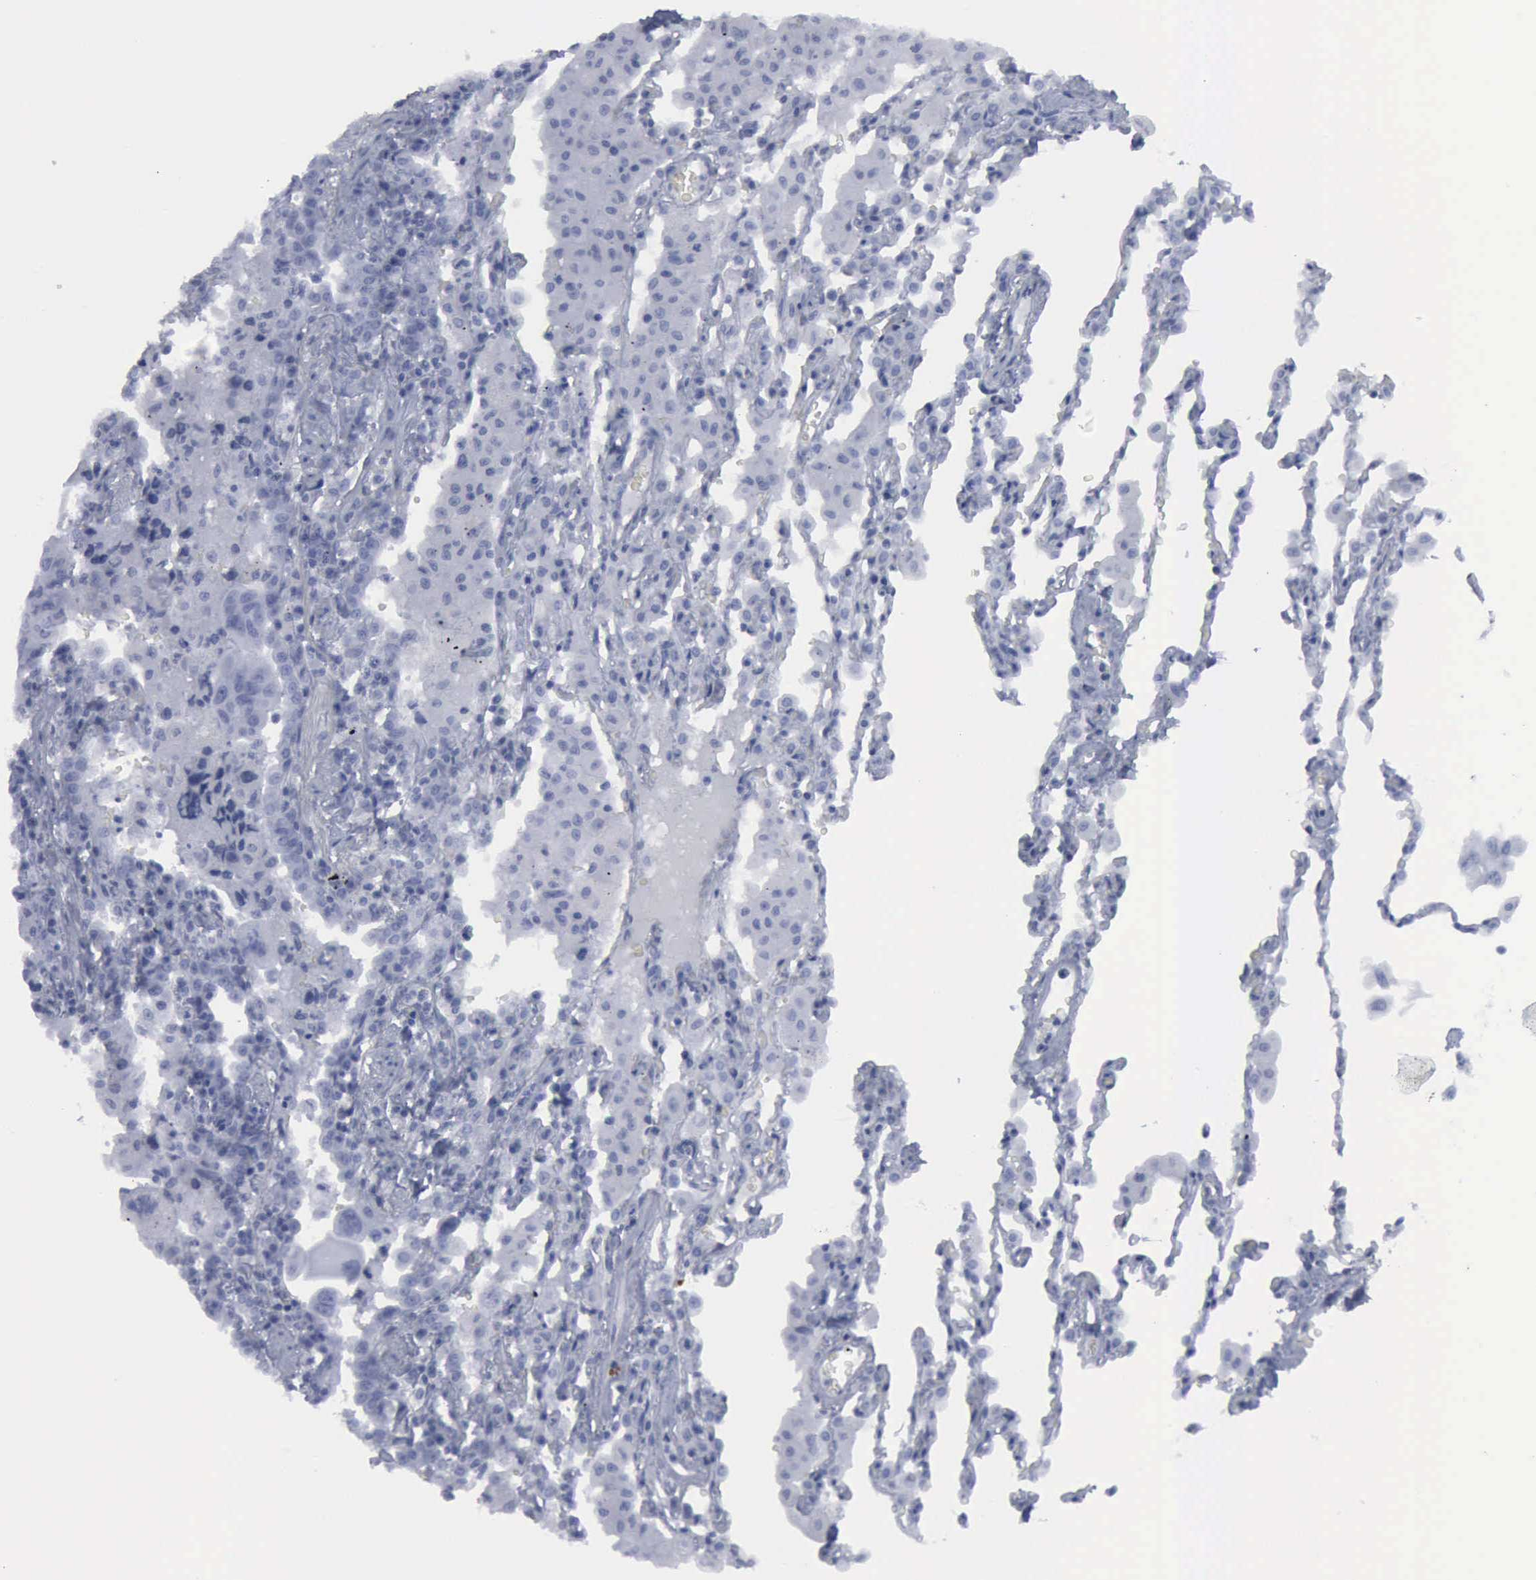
{"staining": {"intensity": "negative", "quantity": "none", "location": "none"}, "tissue": "lung cancer", "cell_type": "Tumor cells", "image_type": "cancer", "snomed": [{"axis": "morphology", "description": "Adenocarcinoma, NOS"}, {"axis": "topography", "description": "Lung"}], "caption": "Lung cancer was stained to show a protein in brown. There is no significant positivity in tumor cells.", "gene": "VCAM1", "patient": {"sex": "male", "age": 64}}